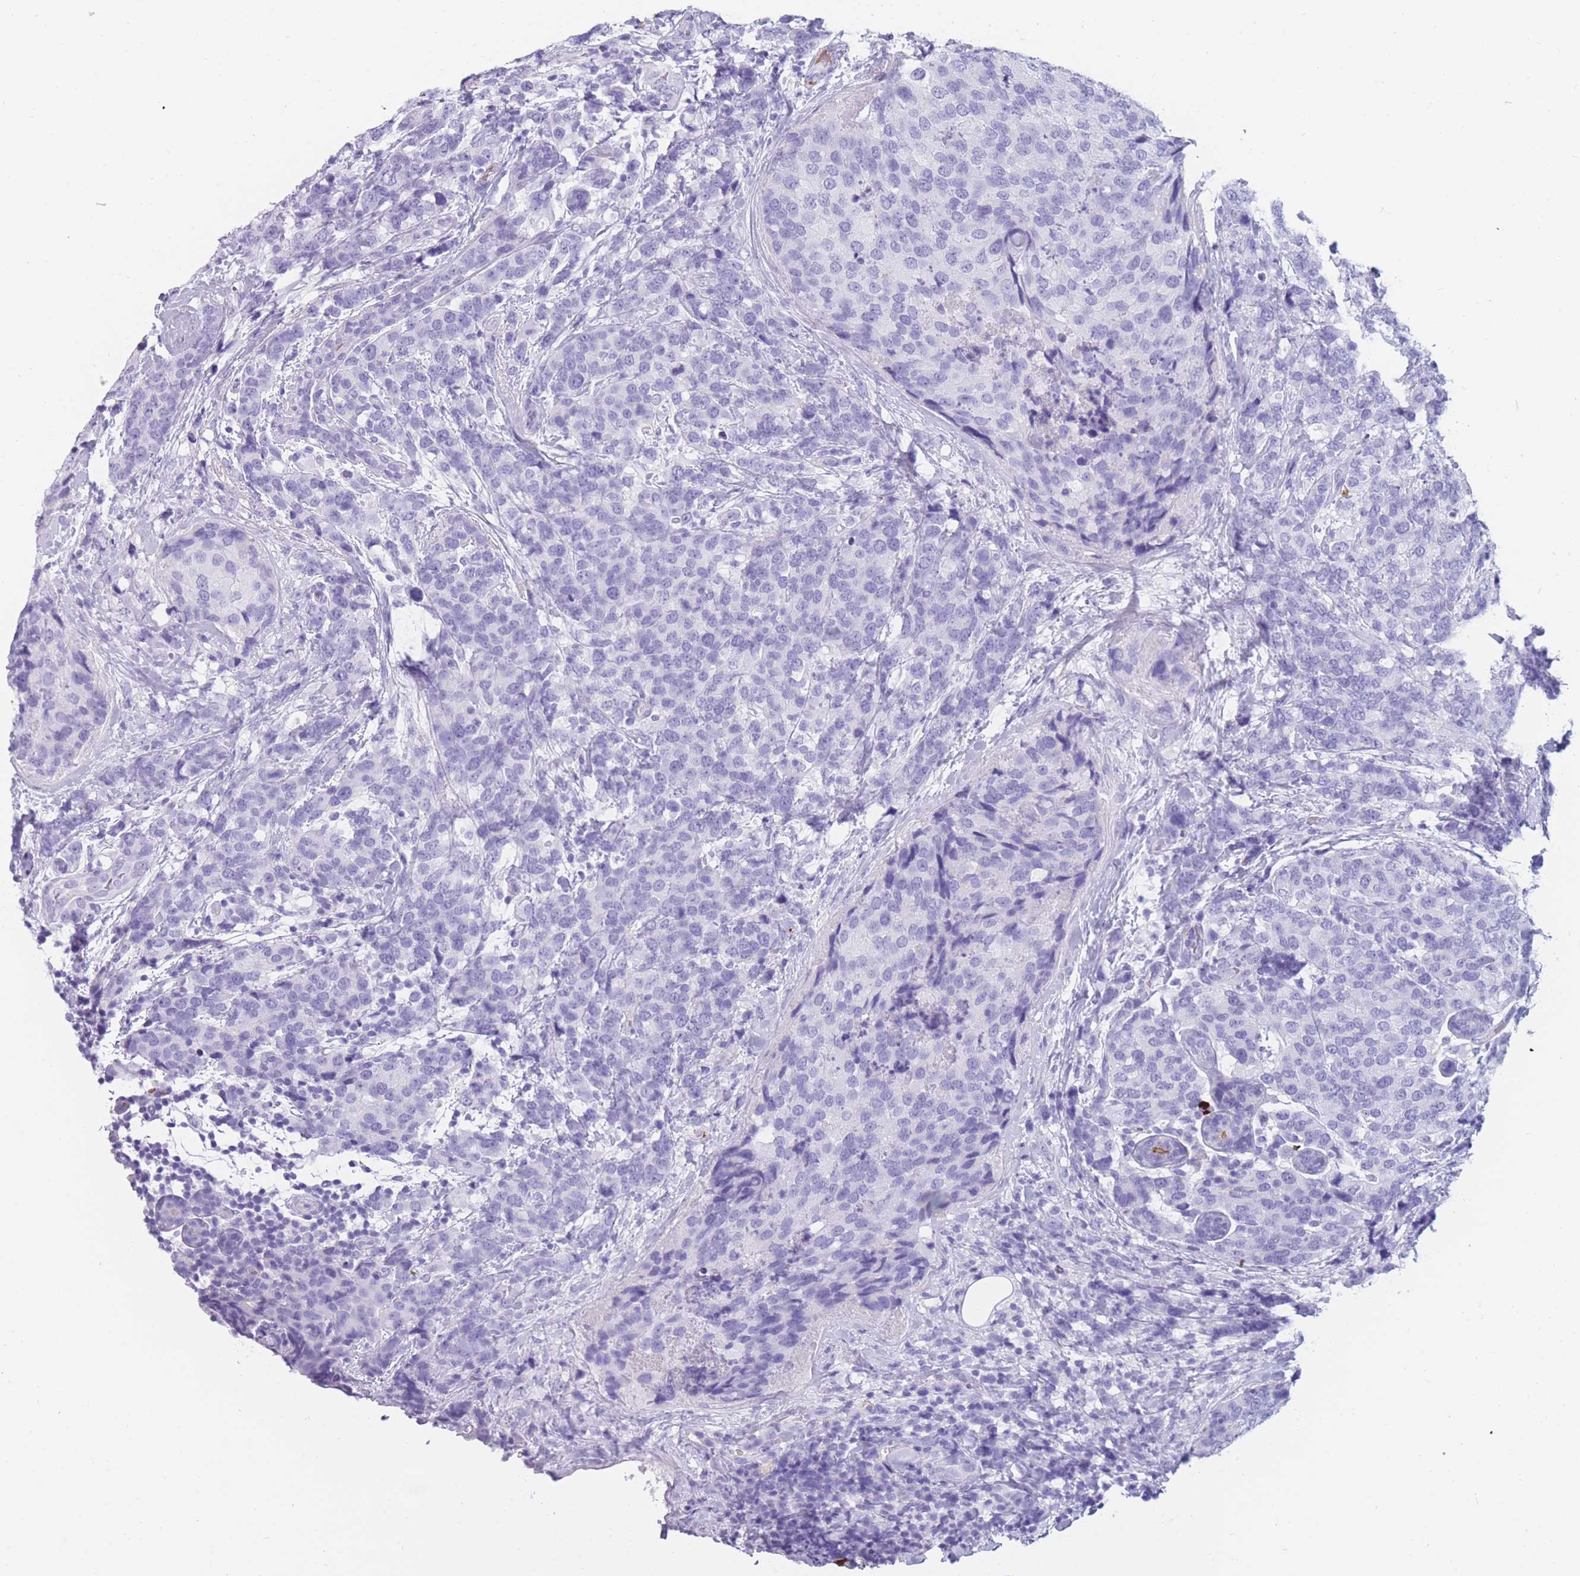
{"staining": {"intensity": "negative", "quantity": "none", "location": "none"}, "tissue": "breast cancer", "cell_type": "Tumor cells", "image_type": "cancer", "snomed": [{"axis": "morphology", "description": "Lobular carcinoma"}, {"axis": "topography", "description": "Breast"}], "caption": "A micrograph of breast lobular carcinoma stained for a protein reveals no brown staining in tumor cells.", "gene": "TNFSF11", "patient": {"sex": "female", "age": 59}}